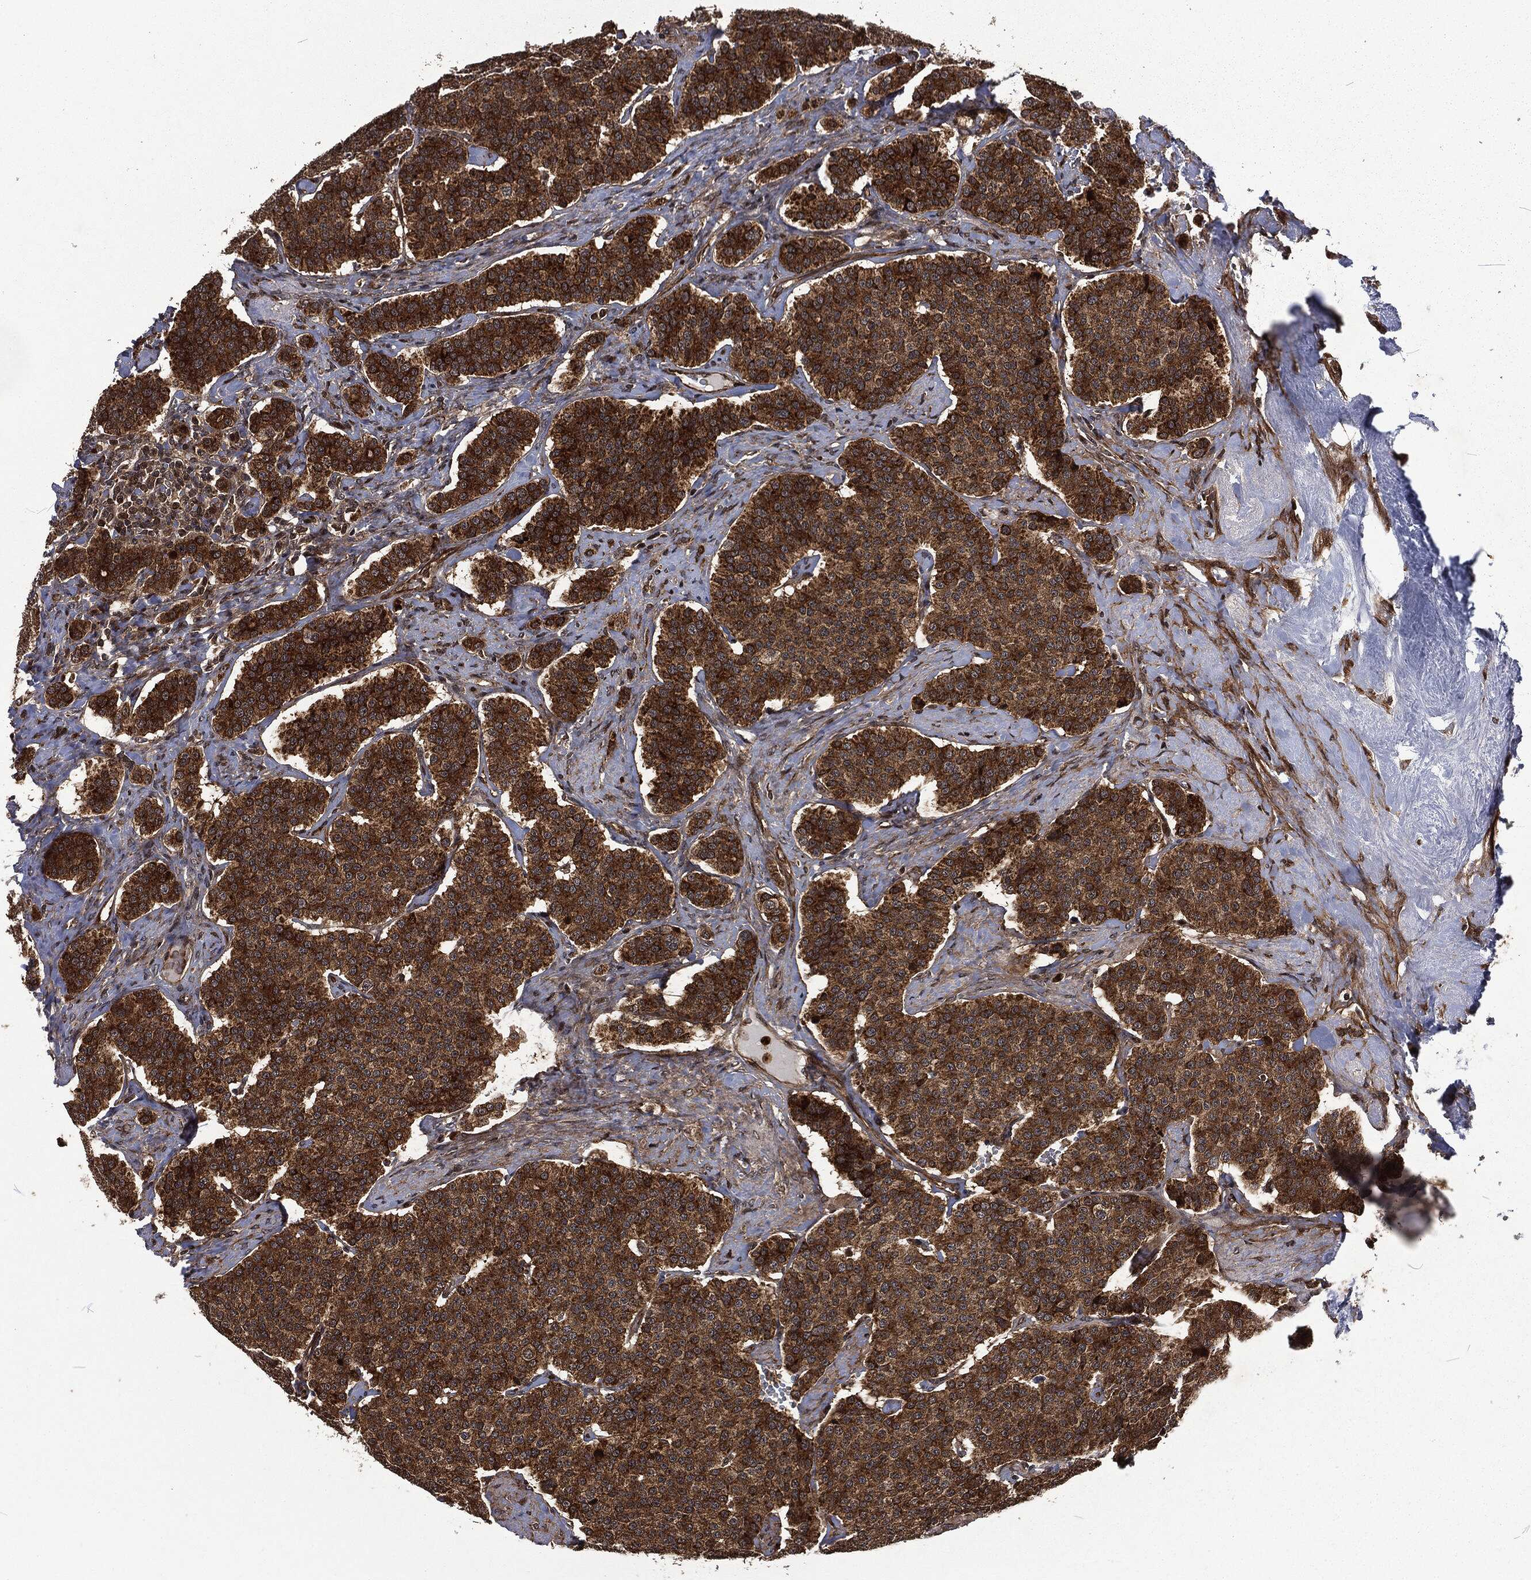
{"staining": {"intensity": "moderate", "quantity": ">75%", "location": "cytoplasmic/membranous"}, "tissue": "carcinoid", "cell_type": "Tumor cells", "image_type": "cancer", "snomed": [{"axis": "morphology", "description": "Carcinoid, malignant, NOS"}, {"axis": "topography", "description": "Small intestine"}], "caption": "A brown stain highlights moderate cytoplasmic/membranous expression of a protein in human carcinoid tumor cells.", "gene": "CMPK2", "patient": {"sex": "female", "age": 58}}